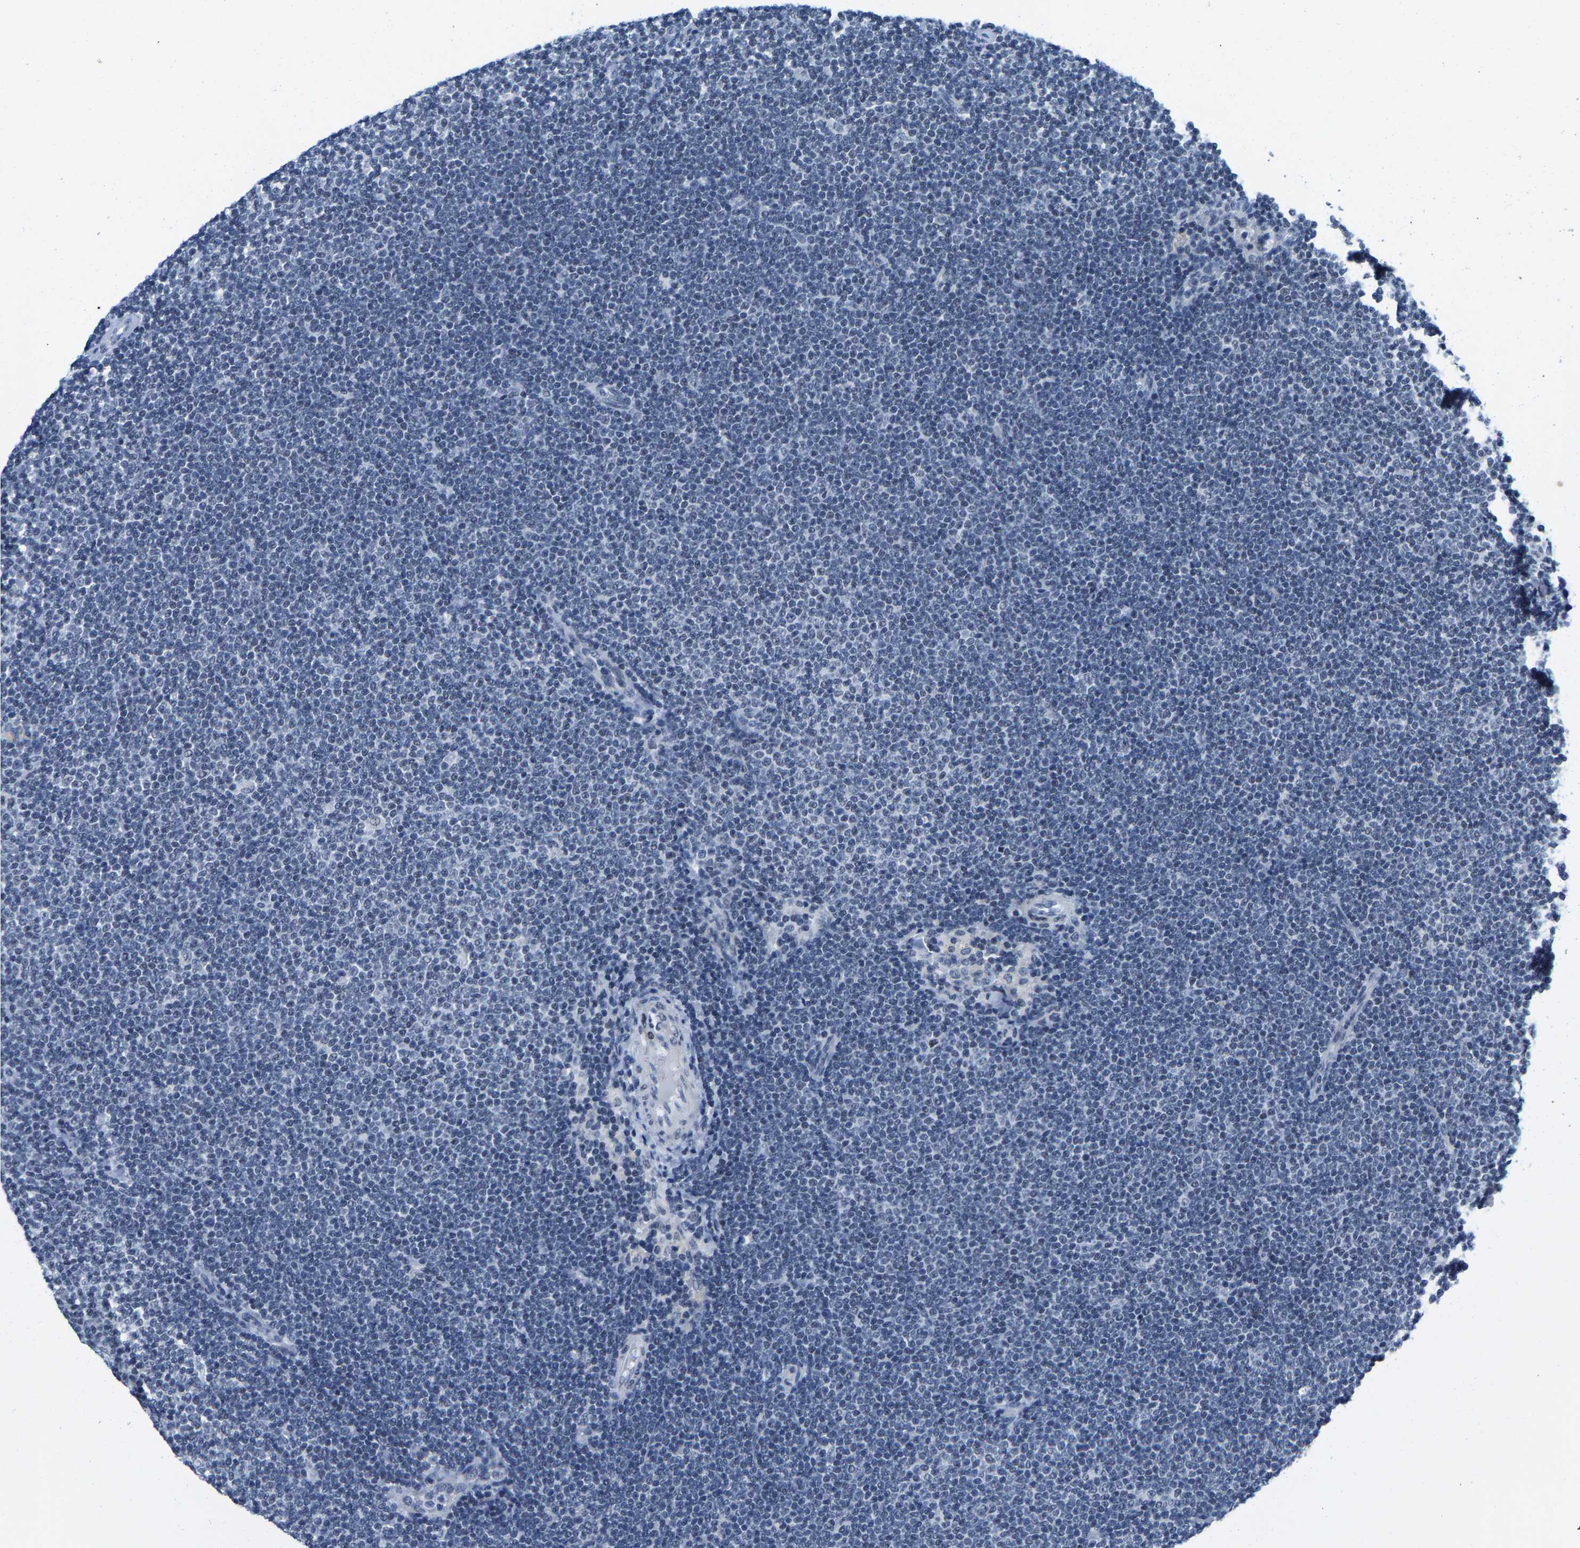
{"staining": {"intensity": "negative", "quantity": "none", "location": "none"}, "tissue": "lymphoma", "cell_type": "Tumor cells", "image_type": "cancer", "snomed": [{"axis": "morphology", "description": "Malignant lymphoma, non-Hodgkin's type, Low grade"}, {"axis": "topography", "description": "Lymph node"}], "caption": "Immunohistochemistry image of neoplastic tissue: lymphoma stained with DAB (3,3'-diaminobenzidine) demonstrates no significant protein positivity in tumor cells. (DAB immunohistochemistry (IHC) with hematoxylin counter stain).", "gene": "SETD1B", "patient": {"sex": "female", "age": 53}}